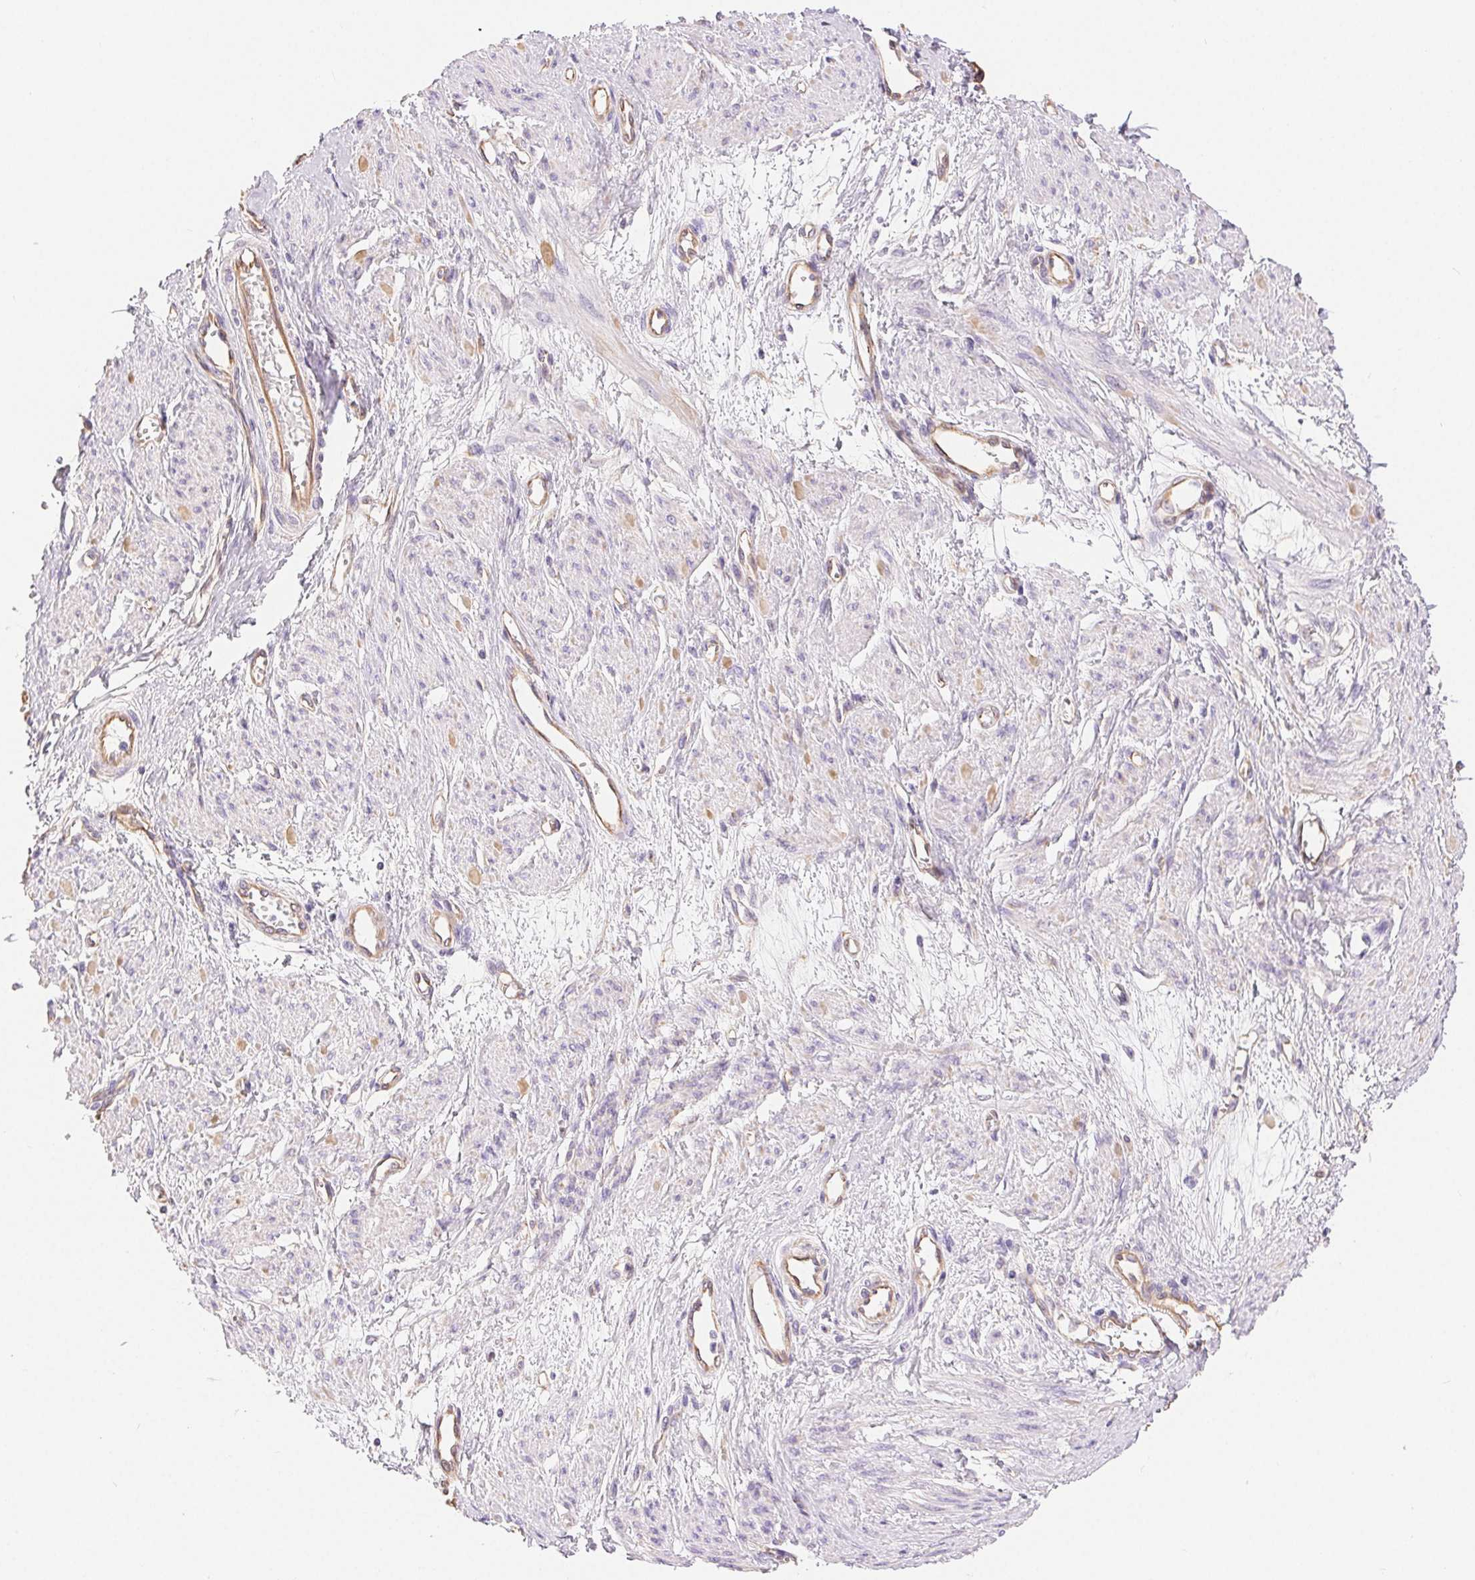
{"staining": {"intensity": "weak", "quantity": "<25%", "location": "cytoplasmic/membranous"}, "tissue": "smooth muscle", "cell_type": "Smooth muscle cells", "image_type": "normal", "snomed": [{"axis": "morphology", "description": "Normal tissue, NOS"}, {"axis": "topography", "description": "Smooth muscle"}, {"axis": "topography", "description": "Uterus"}], "caption": "The IHC photomicrograph has no significant positivity in smooth muscle cells of smooth muscle. (DAB immunohistochemistry visualized using brightfield microscopy, high magnification).", "gene": "GFAP", "patient": {"sex": "female", "age": 39}}